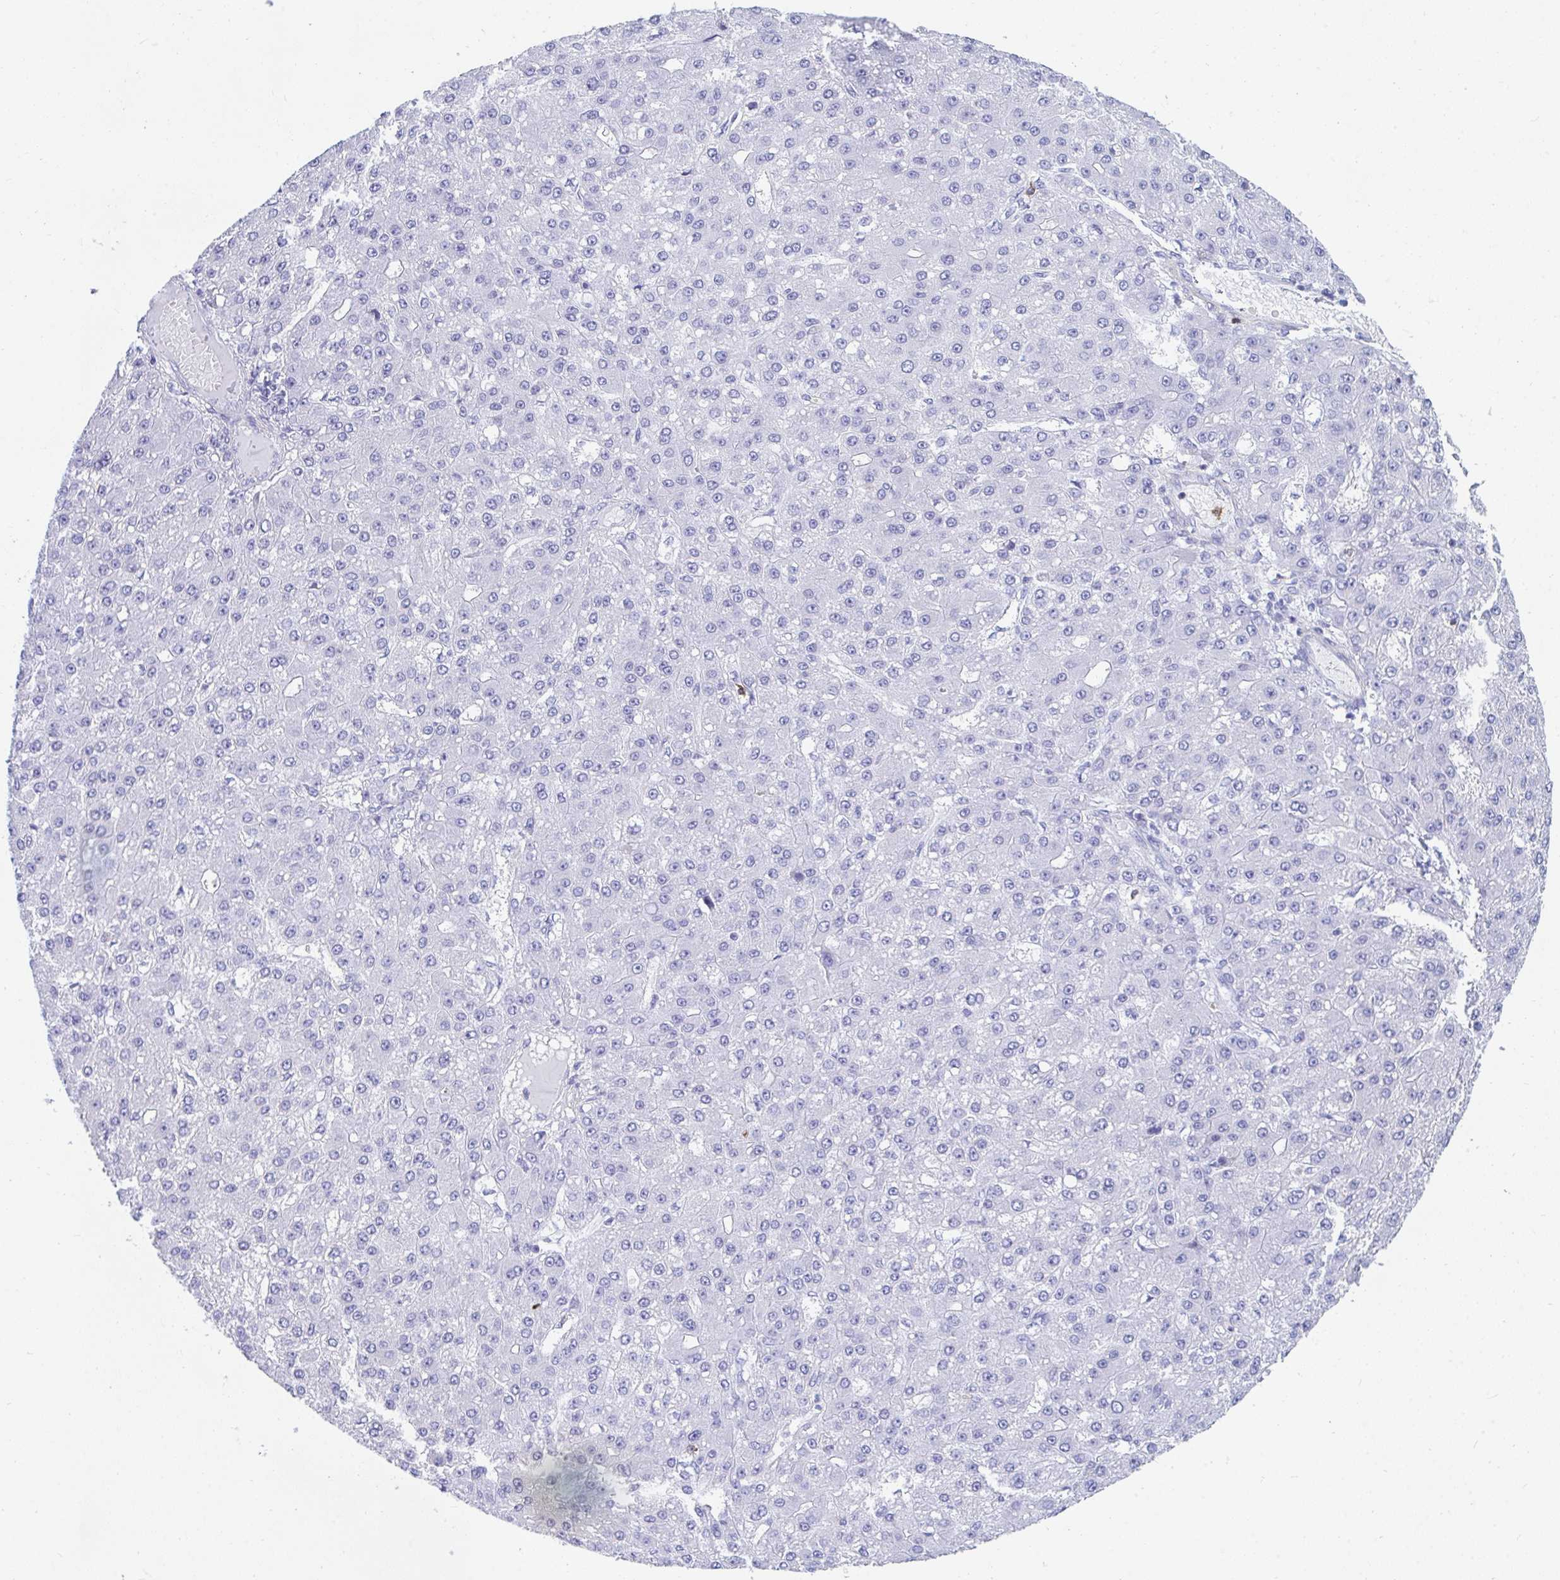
{"staining": {"intensity": "negative", "quantity": "none", "location": "none"}, "tissue": "liver cancer", "cell_type": "Tumor cells", "image_type": "cancer", "snomed": [{"axis": "morphology", "description": "Carcinoma, Hepatocellular, NOS"}, {"axis": "topography", "description": "Liver"}], "caption": "This histopathology image is of liver cancer stained with IHC to label a protein in brown with the nuclei are counter-stained blue. There is no positivity in tumor cells.", "gene": "CD7", "patient": {"sex": "male", "age": 67}}